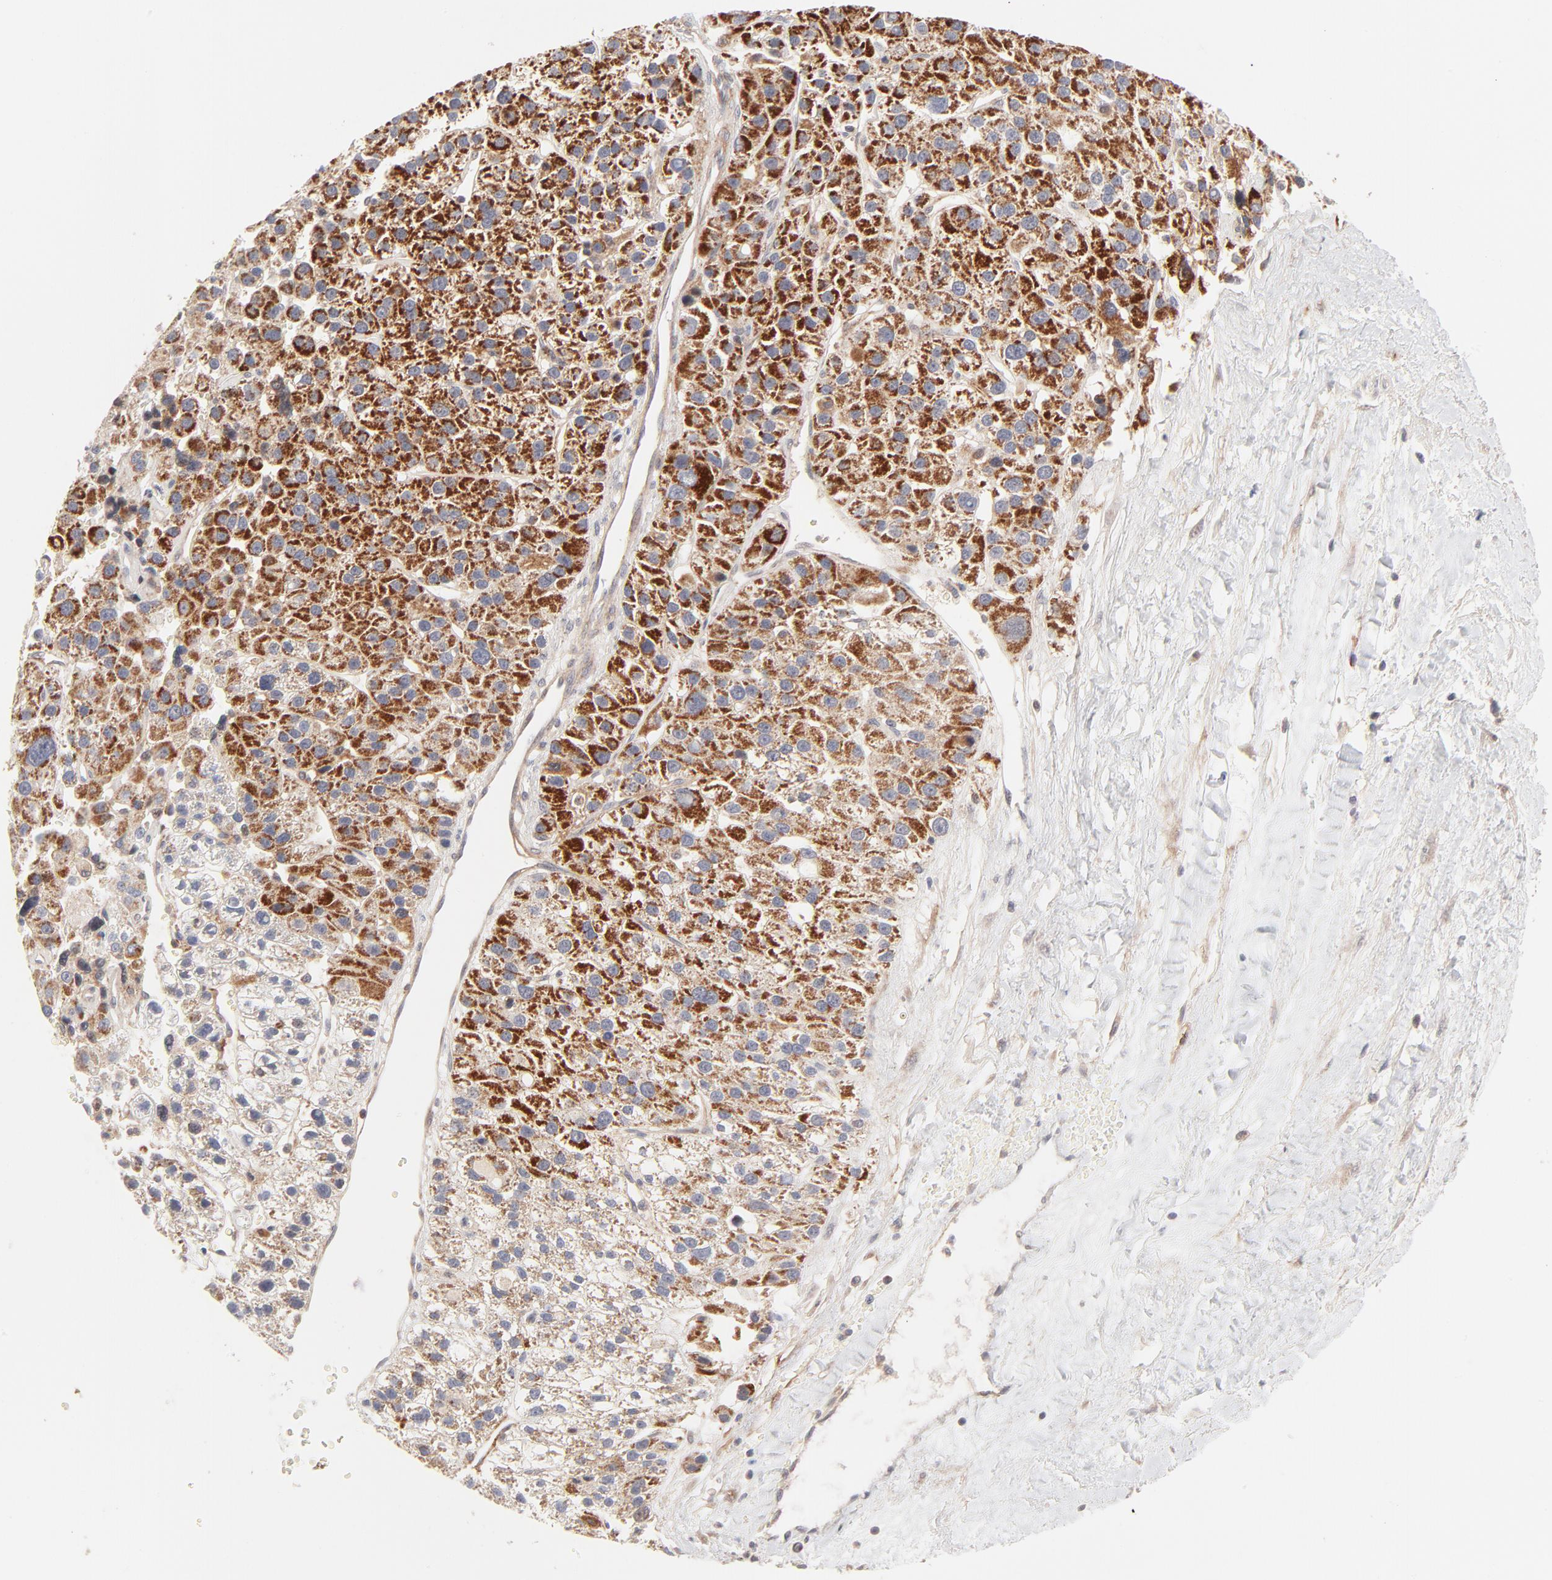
{"staining": {"intensity": "strong", "quantity": ">75%", "location": "cytoplasmic/membranous"}, "tissue": "liver cancer", "cell_type": "Tumor cells", "image_type": "cancer", "snomed": [{"axis": "morphology", "description": "Carcinoma, Hepatocellular, NOS"}, {"axis": "topography", "description": "Liver"}], "caption": "Immunohistochemistry (IHC) histopathology image of human liver cancer stained for a protein (brown), which exhibits high levels of strong cytoplasmic/membranous staining in approximately >75% of tumor cells.", "gene": "CSPG4", "patient": {"sex": "female", "age": 85}}